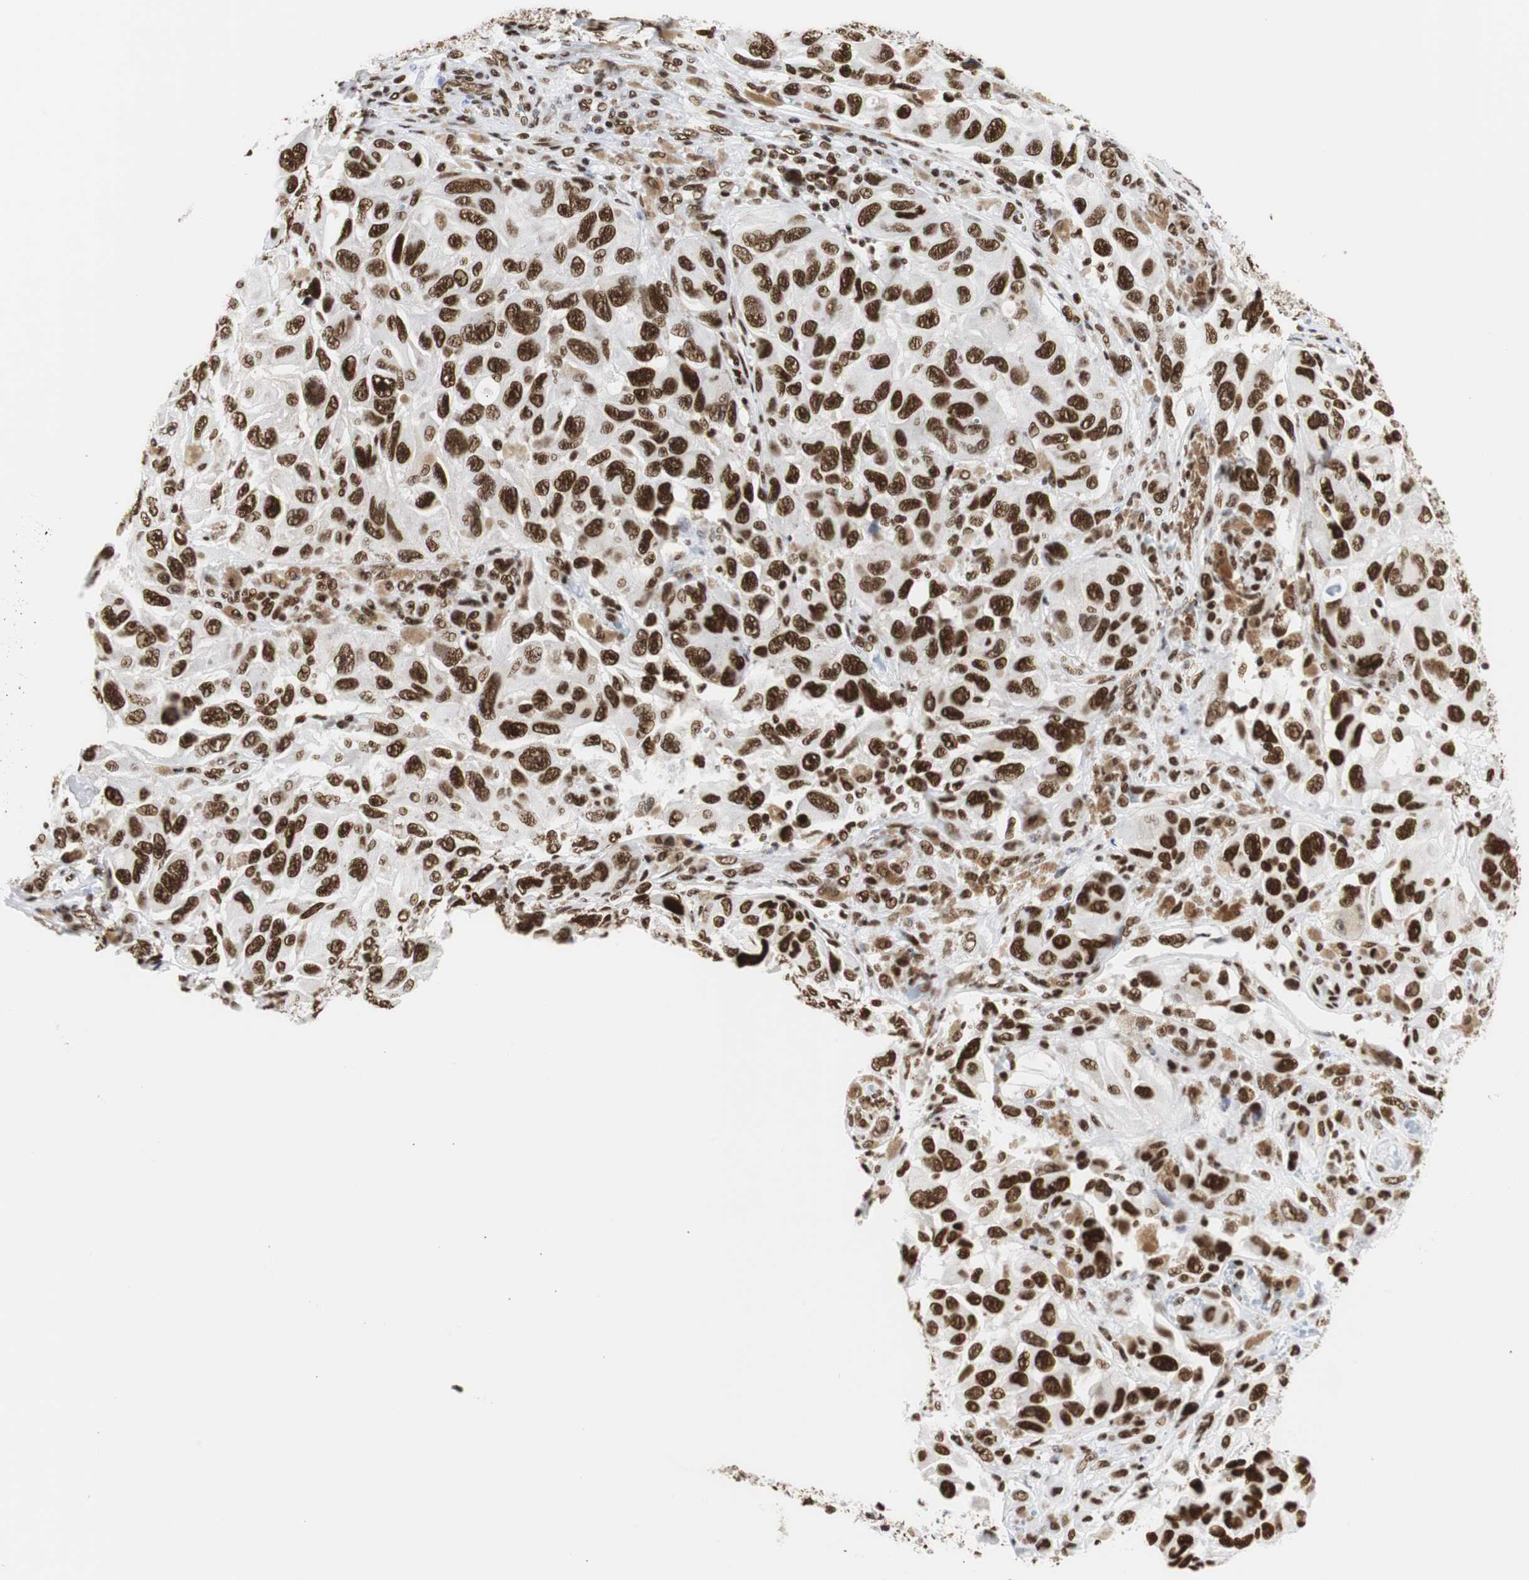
{"staining": {"intensity": "strong", "quantity": ">75%", "location": "nuclear"}, "tissue": "melanoma", "cell_type": "Tumor cells", "image_type": "cancer", "snomed": [{"axis": "morphology", "description": "Malignant melanoma, NOS"}, {"axis": "topography", "description": "Skin"}], "caption": "A micrograph showing strong nuclear expression in approximately >75% of tumor cells in malignant melanoma, as visualized by brown immunohistochemical staining.", "gene": "HNRNPH2", "patient": {"sex": "female", "age": 73}}